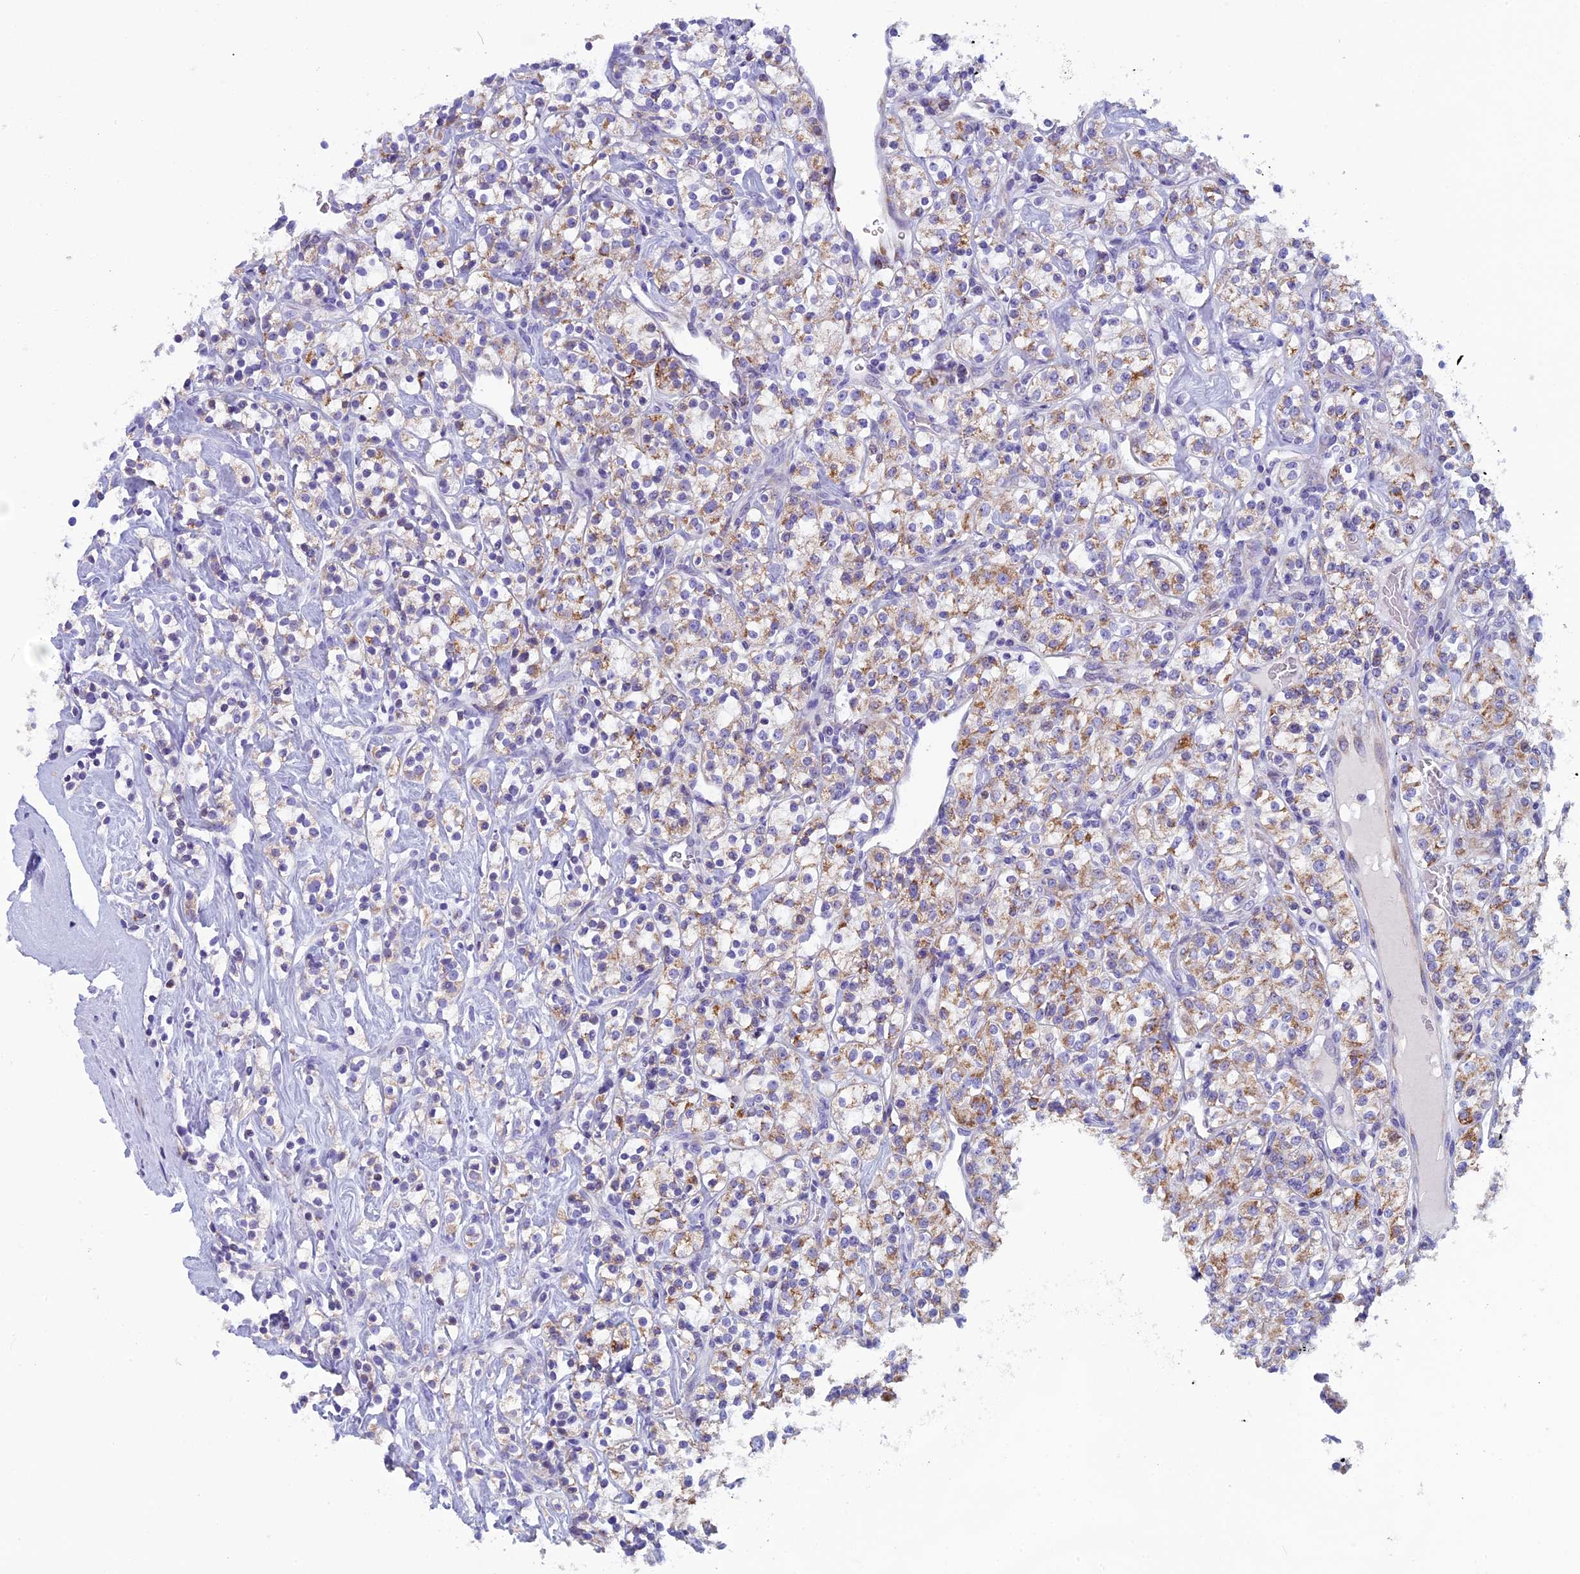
{"staining": {"intensity": "weak", "quantity": "25%-75%", "location": "cytoplasmic/membranous"}, "tissue": "renal cancer", "cell_type": "Tumor cells", "image_type": "cancer", "snomed": [{"axis": "morphology", "description": "Adenocarcinoma, NOS"}, {"axis": "topography", "description": "Kidney"}], "caption": "Immunohistochemical staining of adenocarcinoma (renal) exhibits low levels of weak cytoplasmic/membranous protein positivity in about 25%-75% of tumor cells.", "gene": "ZNF563", "patient": {"sex": "male", "age": 77}}